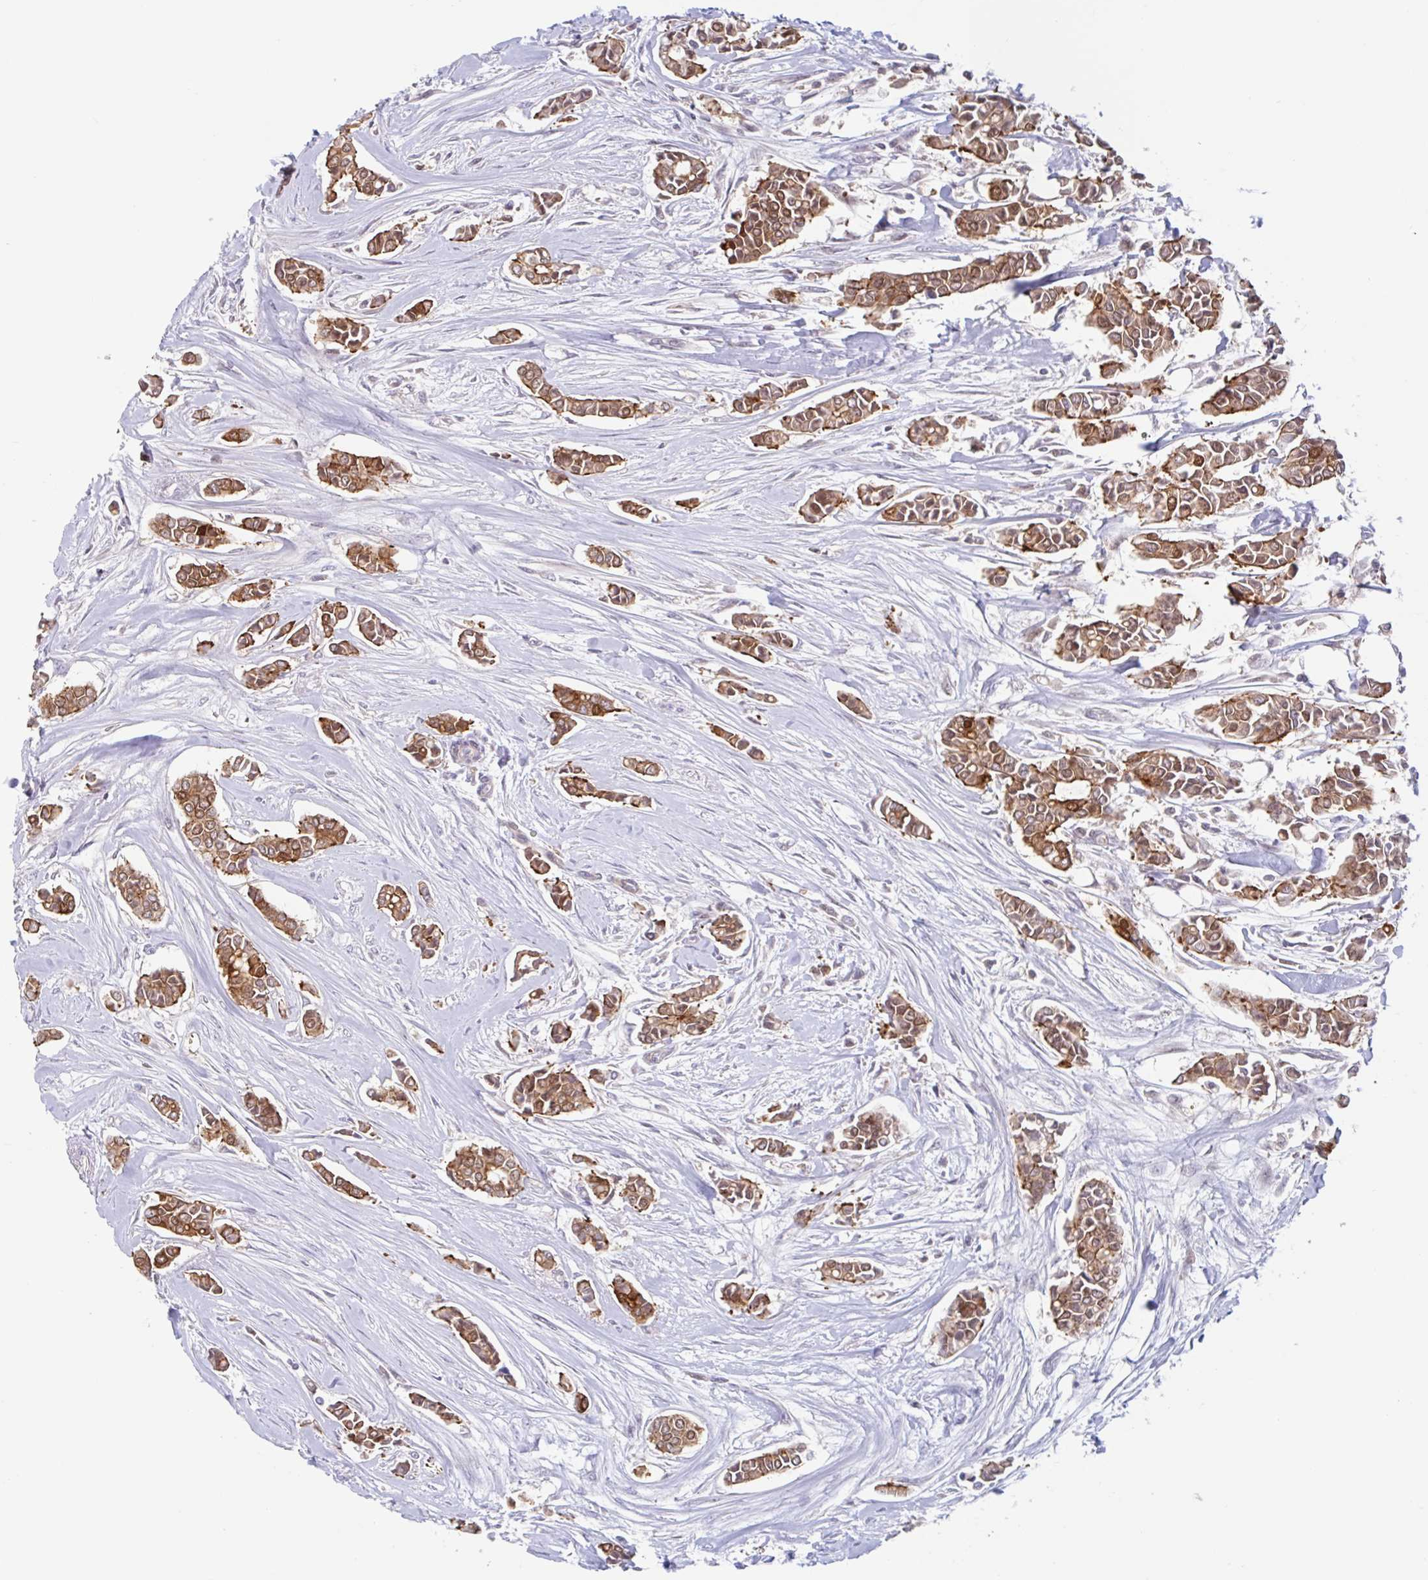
{"staining": {"intensity": "moderate", "quantity": ">75%", "location": "cytoplasmic/membranous"}, "tissue": "breast cancer", "cell_type": "Tumor cells", "image_type": "cancer", "snomed": [{"axis": "morphology", "description": "Duct carcinoma"}, {"axis": "topography", "description": "Breast"}], "caption": "This is an image of IHC staining of breast intraductal carcinoma, which shows moderate positivity in the cytoplasmic/membranous of tumor cells.", "gene": "EFHD1", "patient": {"sex": "female", "age": 84}}